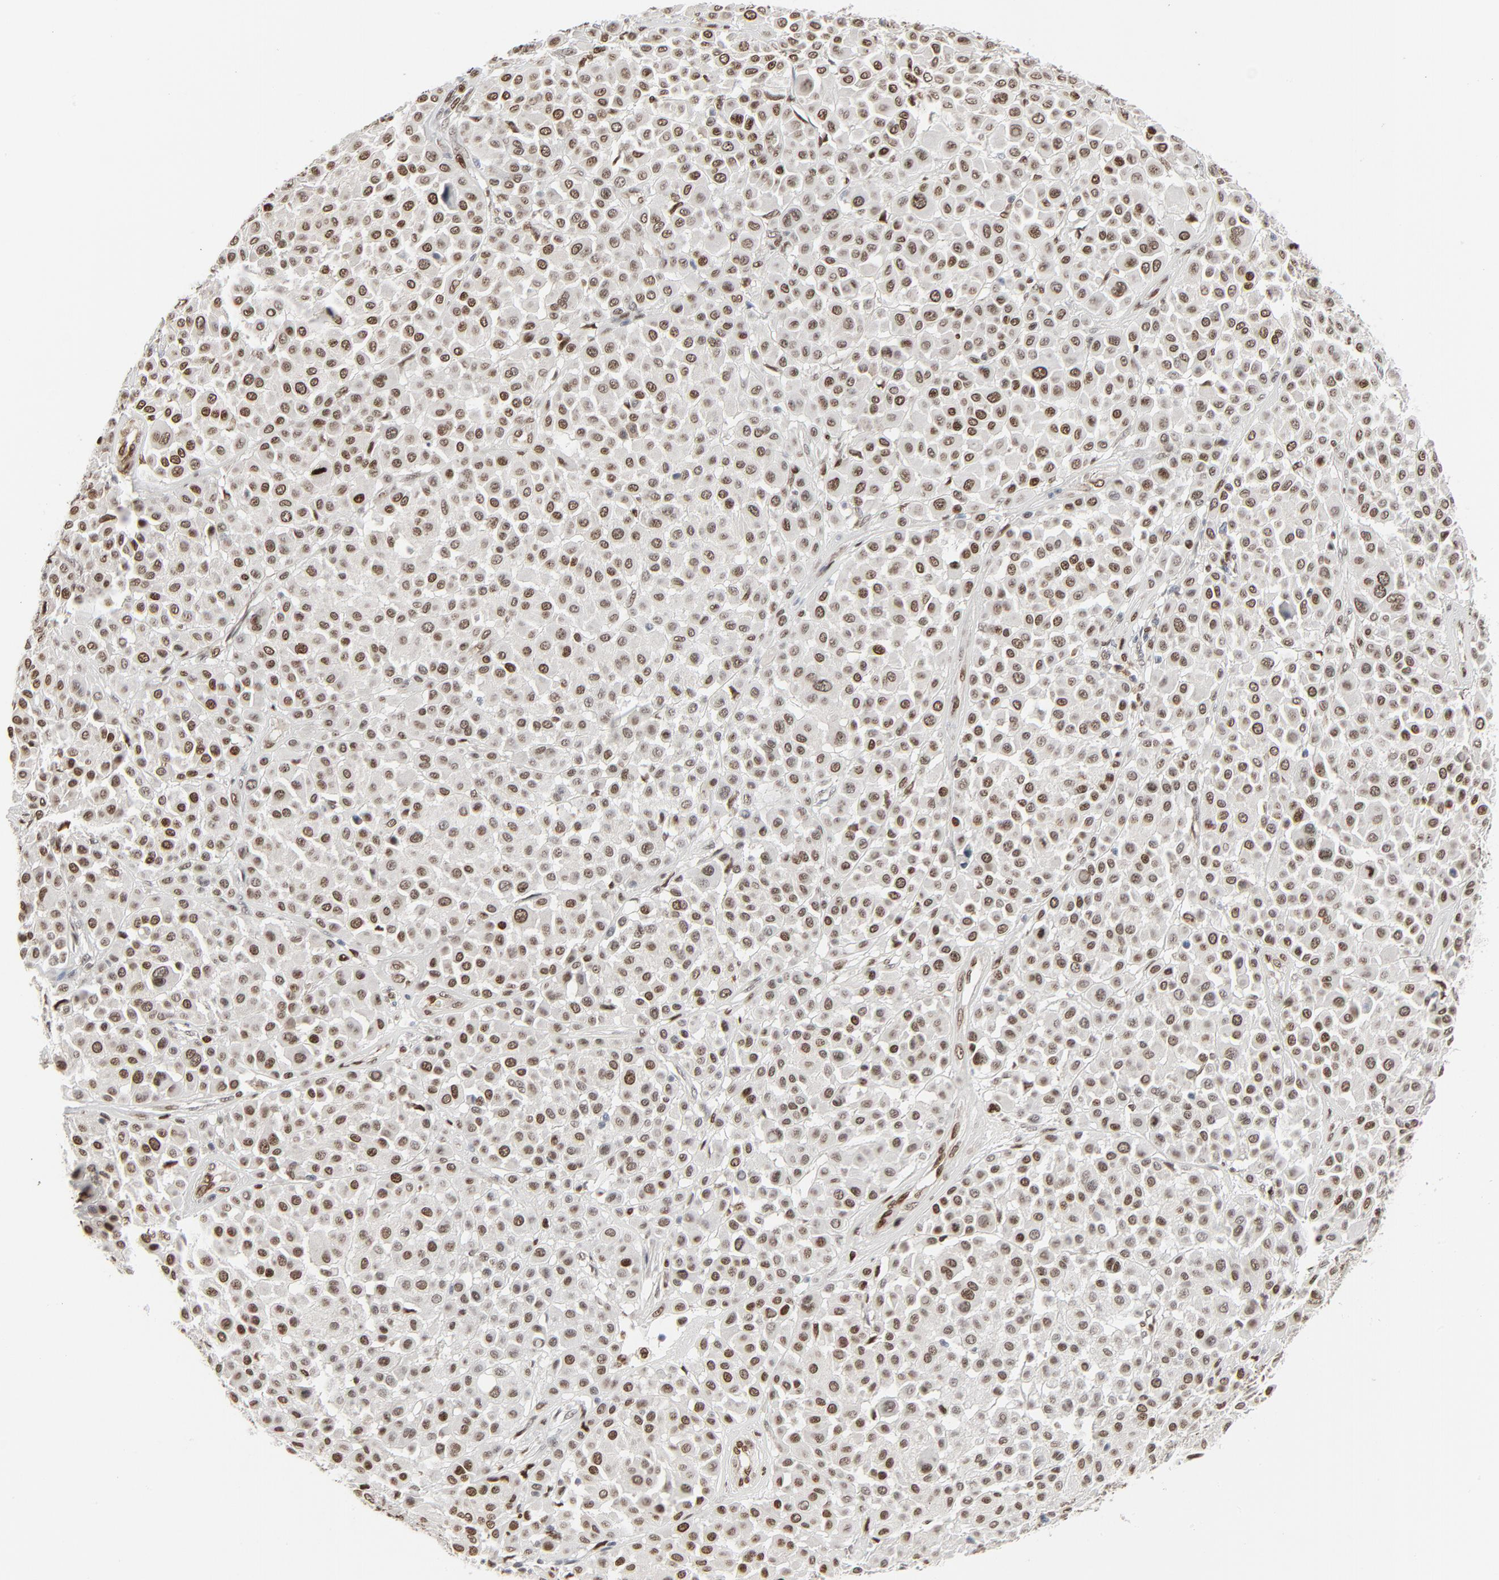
{"staining": {"intensity": "strong", "quantity": ">75%", "location": "nuclear"}, "tissue": "melanoma", "cell_type": "Tumor cells", "image_type": "cancer", "snomed": [{"axis": "morphology", "description": "Malignant melanoma, Metastatic site"}, {"axis": "topography", "description": "Soft tissue"}], "caption": "Brown immunohistochemical staining in malignant melanoma (metastatic site) displays strong nuclear staining in about >75% of tumor cells.", "gene": "CUX1", "patient": {"sex": "male", "age": 41}}